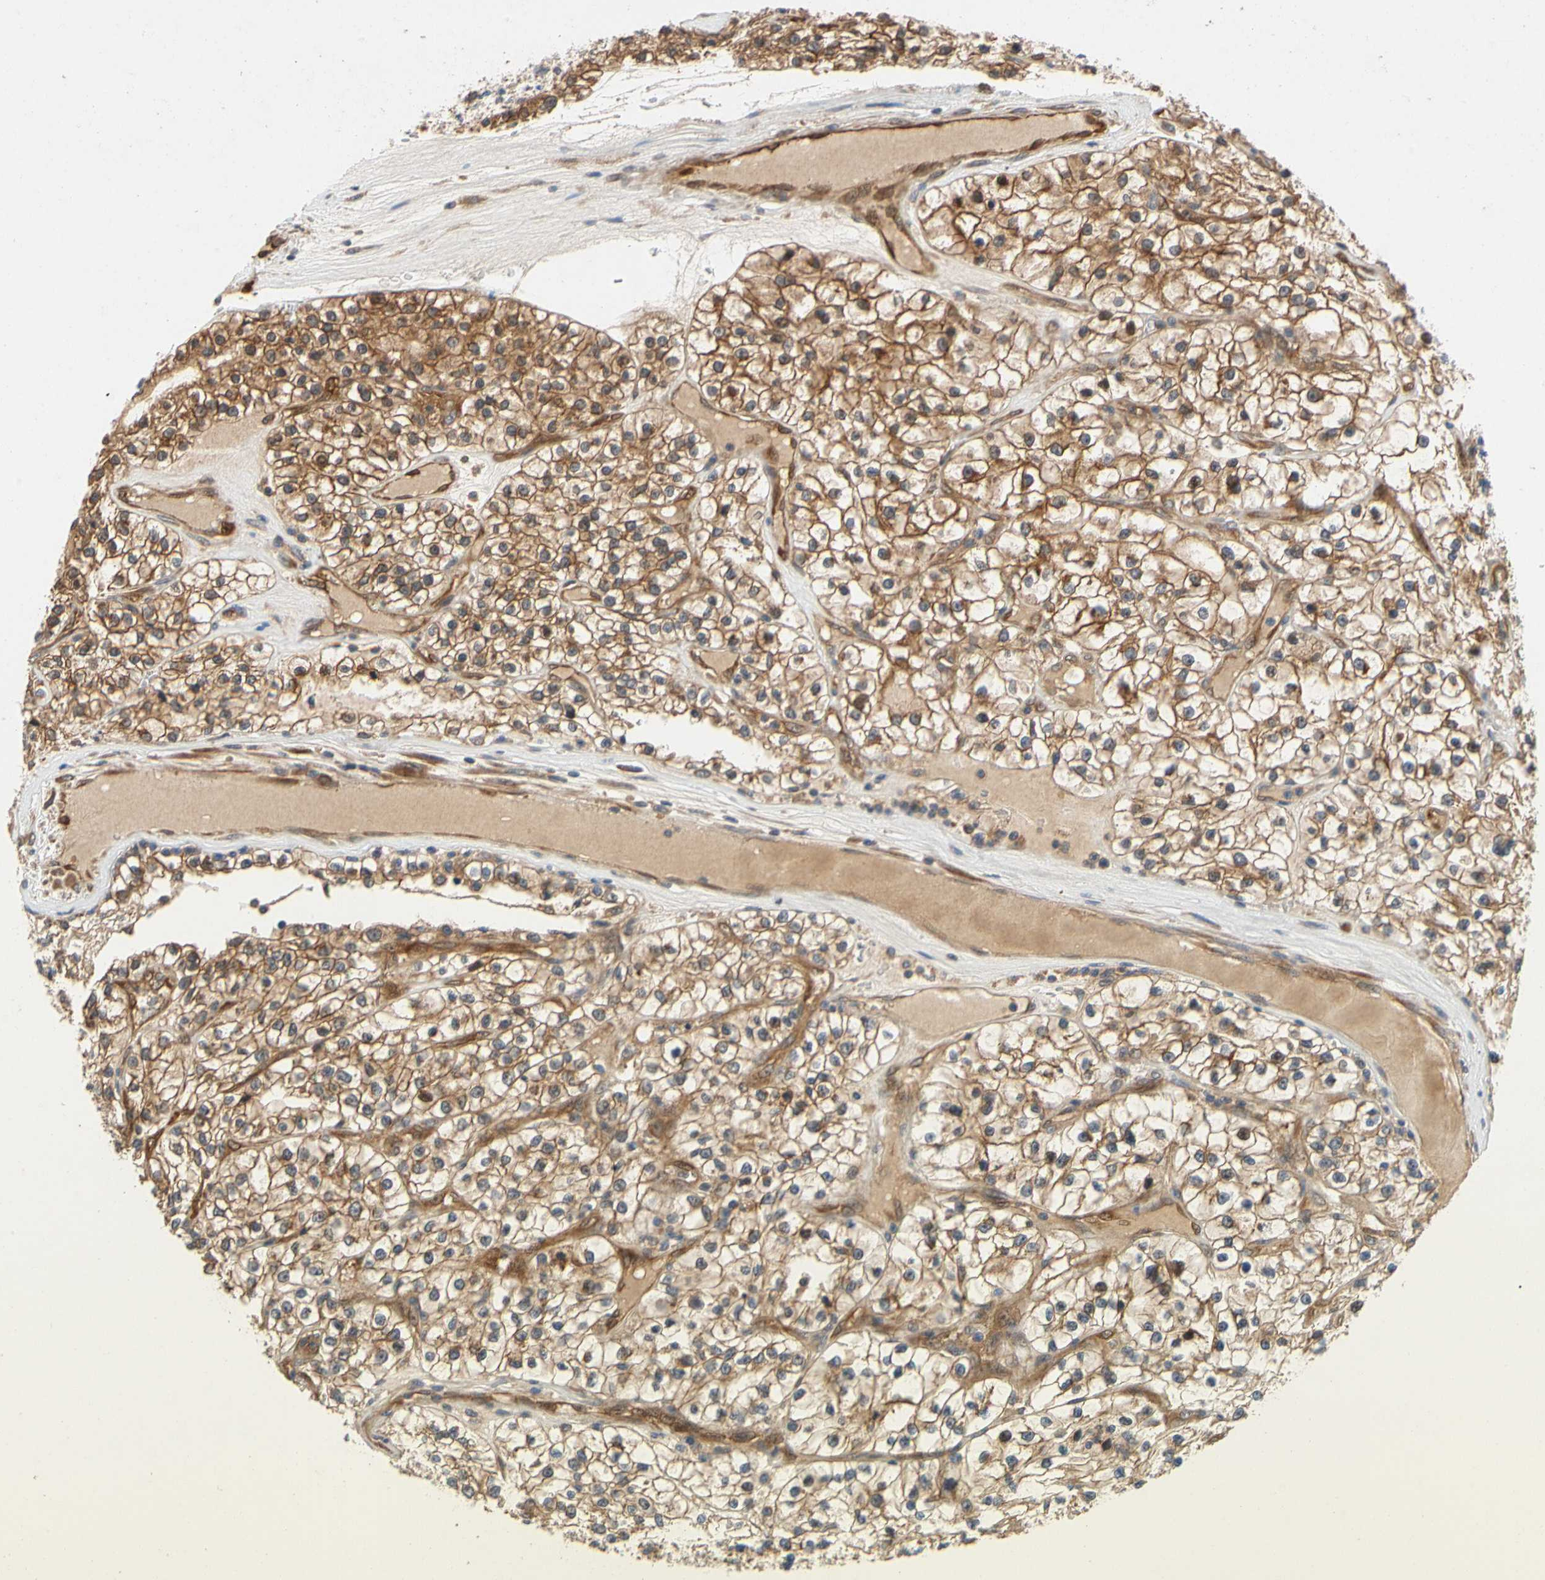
{"staining": {"intensity": "moderate", "quantity": ">75%", "location": "cytoplasmic/membranous"}, "tissue": "renal cancer", "cell_type": "Tumor cells", "image_type": "cancer", "snomed": [{"axis": "morphology", "description": "Adenocarcinoma, NOS"}, {"axis": "topography", "description": "Kidney"}], "caption": "Immunohistochemistry (IHC) (DAB) staining of adenocarcinoma (renal) demonstrates moderate cytoplasmic/membranous protein expression in about >75% of tumor cells.", "gene": "TDRP", "patient": {"sex": "female", "age": 57}}